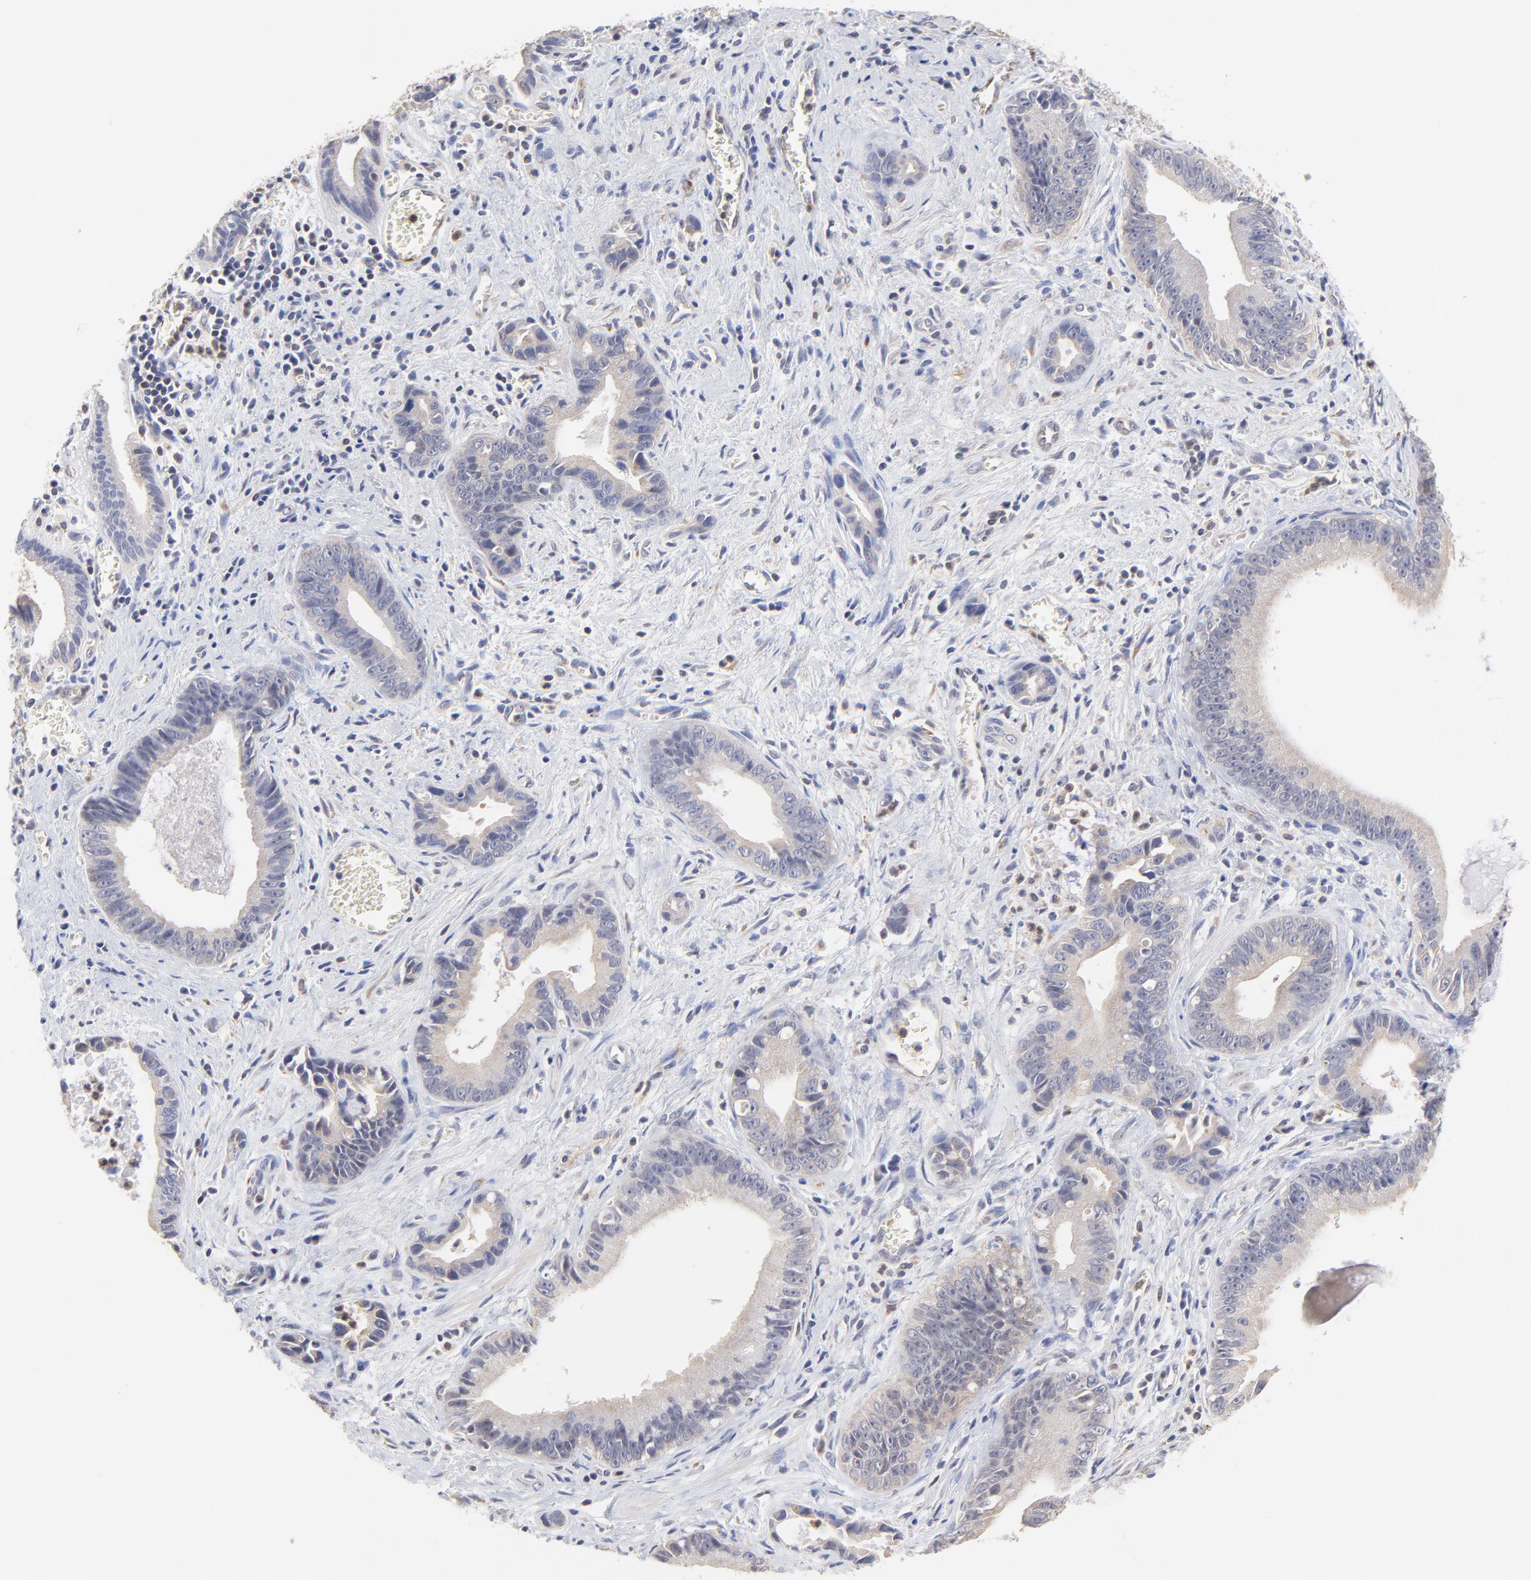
{"staining": {"intensity": "weak", "quantity": ">75%", "location": "cytoplasmic/membranous"}, "tissue": "liver cancer", "cell_type": "Tumor cells", "image_type": "cancer", "snomed": [{"axis": "morphology", "description": "Cholangiocarcinoma"}, {"axis": "topography", "description": "Liver"}], "caption": "DAB immunohistochemical staining of human liver cancer (cholangiocarcinoma) exhibits weak cytoplasmic/membranous protein staining in approximately >75% of tumor cells. The staining is performed using DAB brown chromogen to label protein expression. The nuclei are counter-stained blue using hematoxylin.", "gene": "PCMT1", "patient": {"sex": "female", "age": 55}}